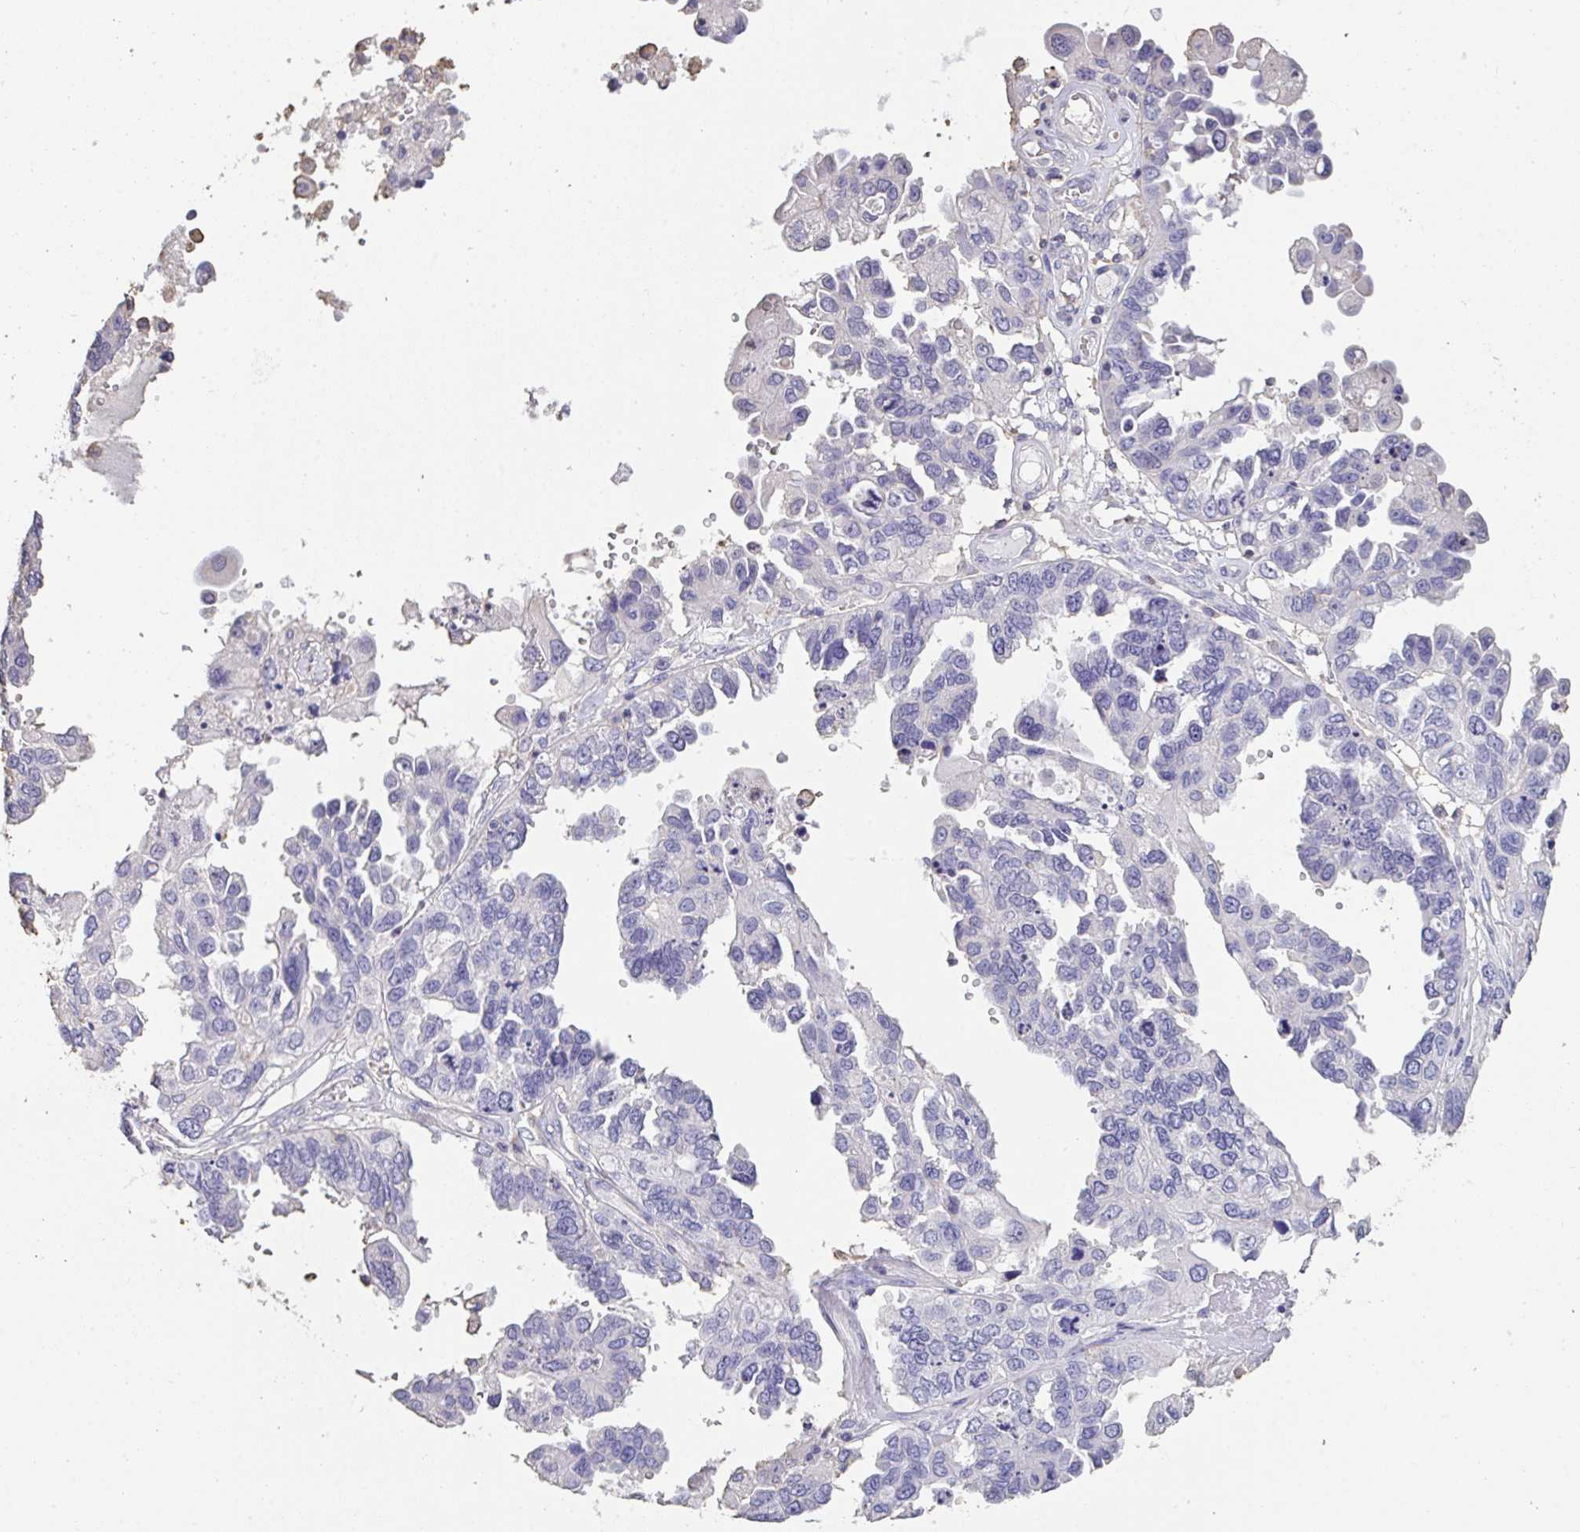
{"staining": {"intensity": "negative", "quantity": "none", "location": "none"}, "tissue": "ovarian cancer", "cell_type": "Tumor cells", "image_type": "cancer", "snomed": [{"axis": "morphology", "description": "Cystadenocarcinoma, serous, NOS"}, {"axis": "topography", "description": "Ovary"}], "caption": "An immunohistochemistry photomicrograph of ovarian cancer is shown. There is no staining in tumor cells of ovarian cancer.", "gene": "IL23R", "patient": {"sex": "female", "age": 53}}